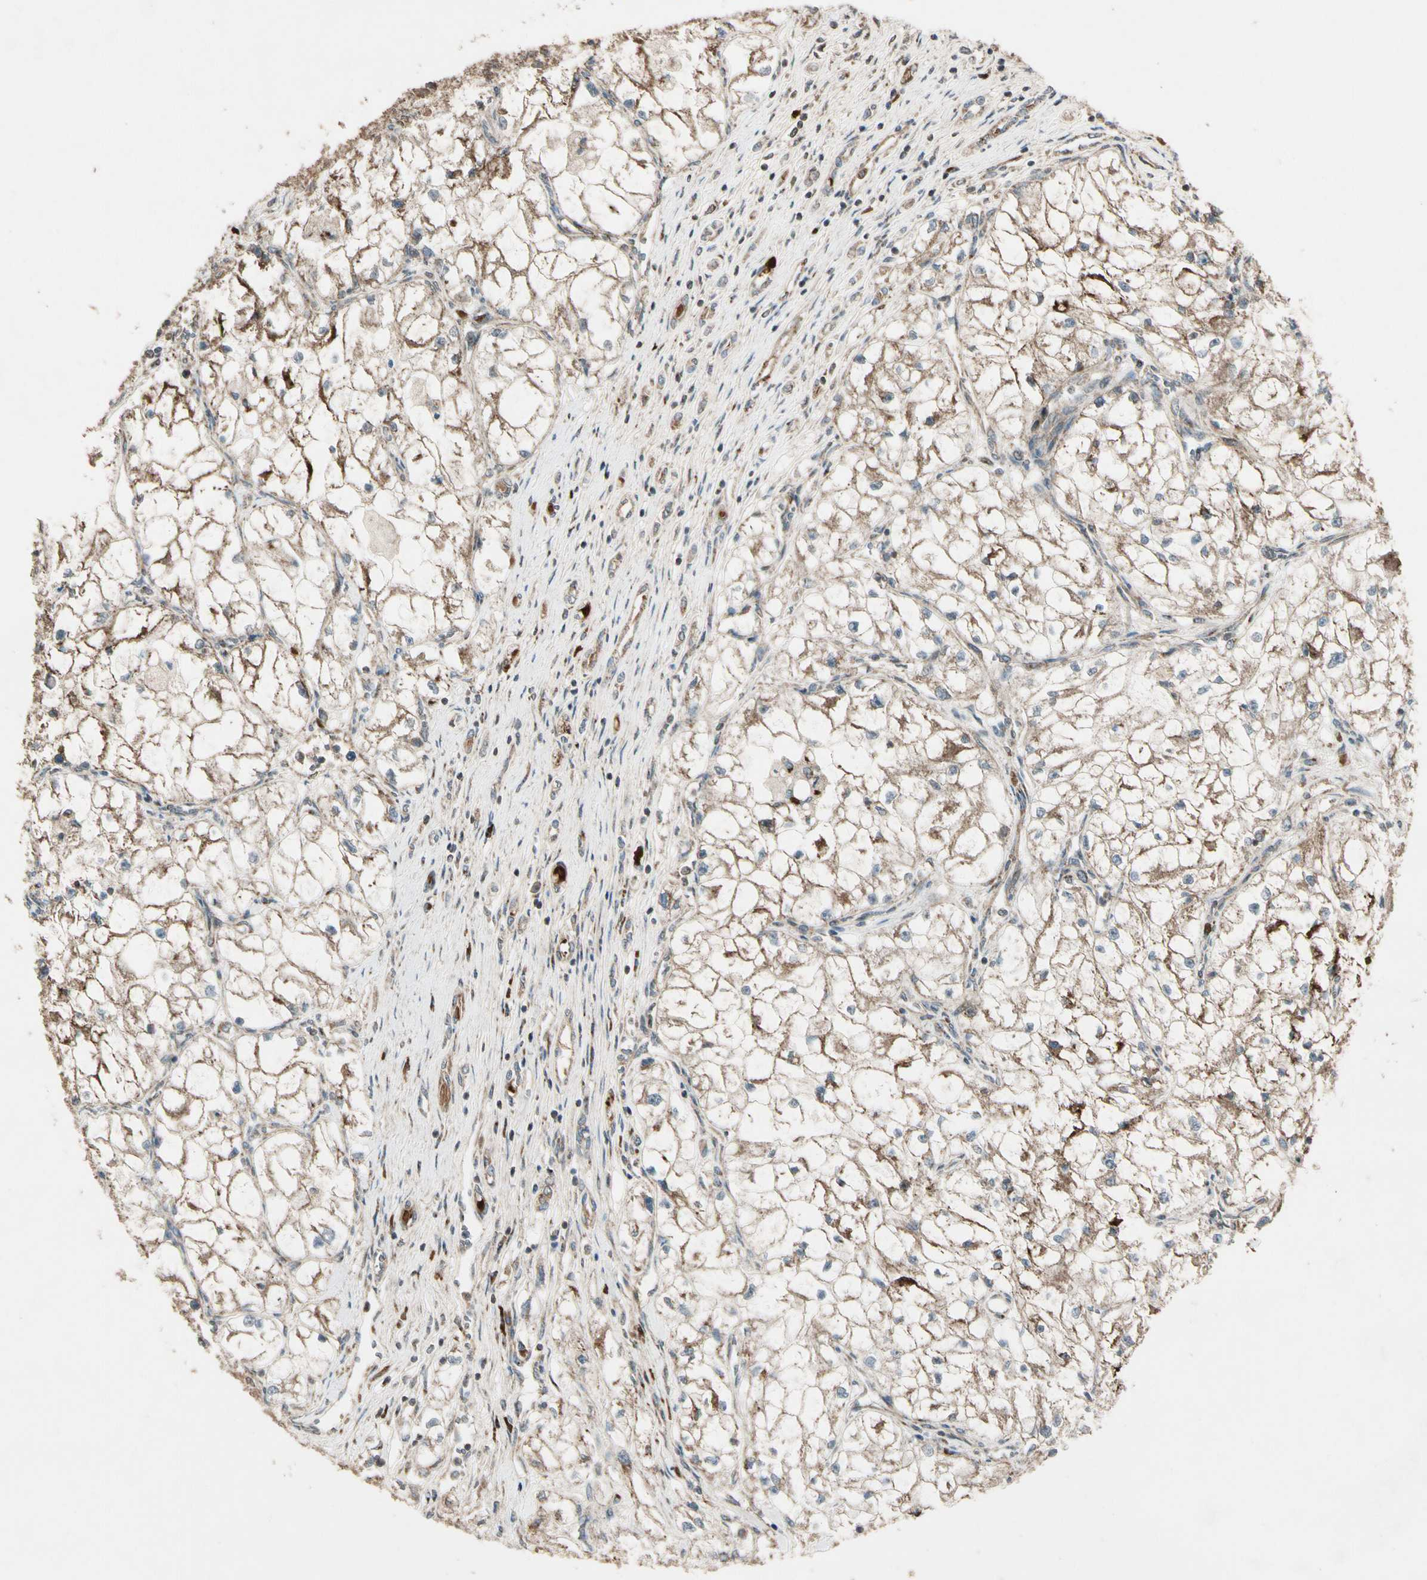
{"staining": {"intensity": "moderate", "quantity": "25%-75%", "location": "cytoplasmic/membranous"}, "tissue": "renal cancer", "cell_type": "Tumor cells", "image_type": "cancer", "snomed": [{"axis": "morphology", "description": "Adenocarcinoma, NOS"}, {"axis": "topography", "description": "Kidney"}], "caption": "DAB immunohistochemical staining of human adenocarcinoma (renal) displays moderate cytoplasmic/membranous protein expression in about 25%-75% of tumor cells.", "gene": "GCK", "patient": {"sex": "female", "age": 70}}